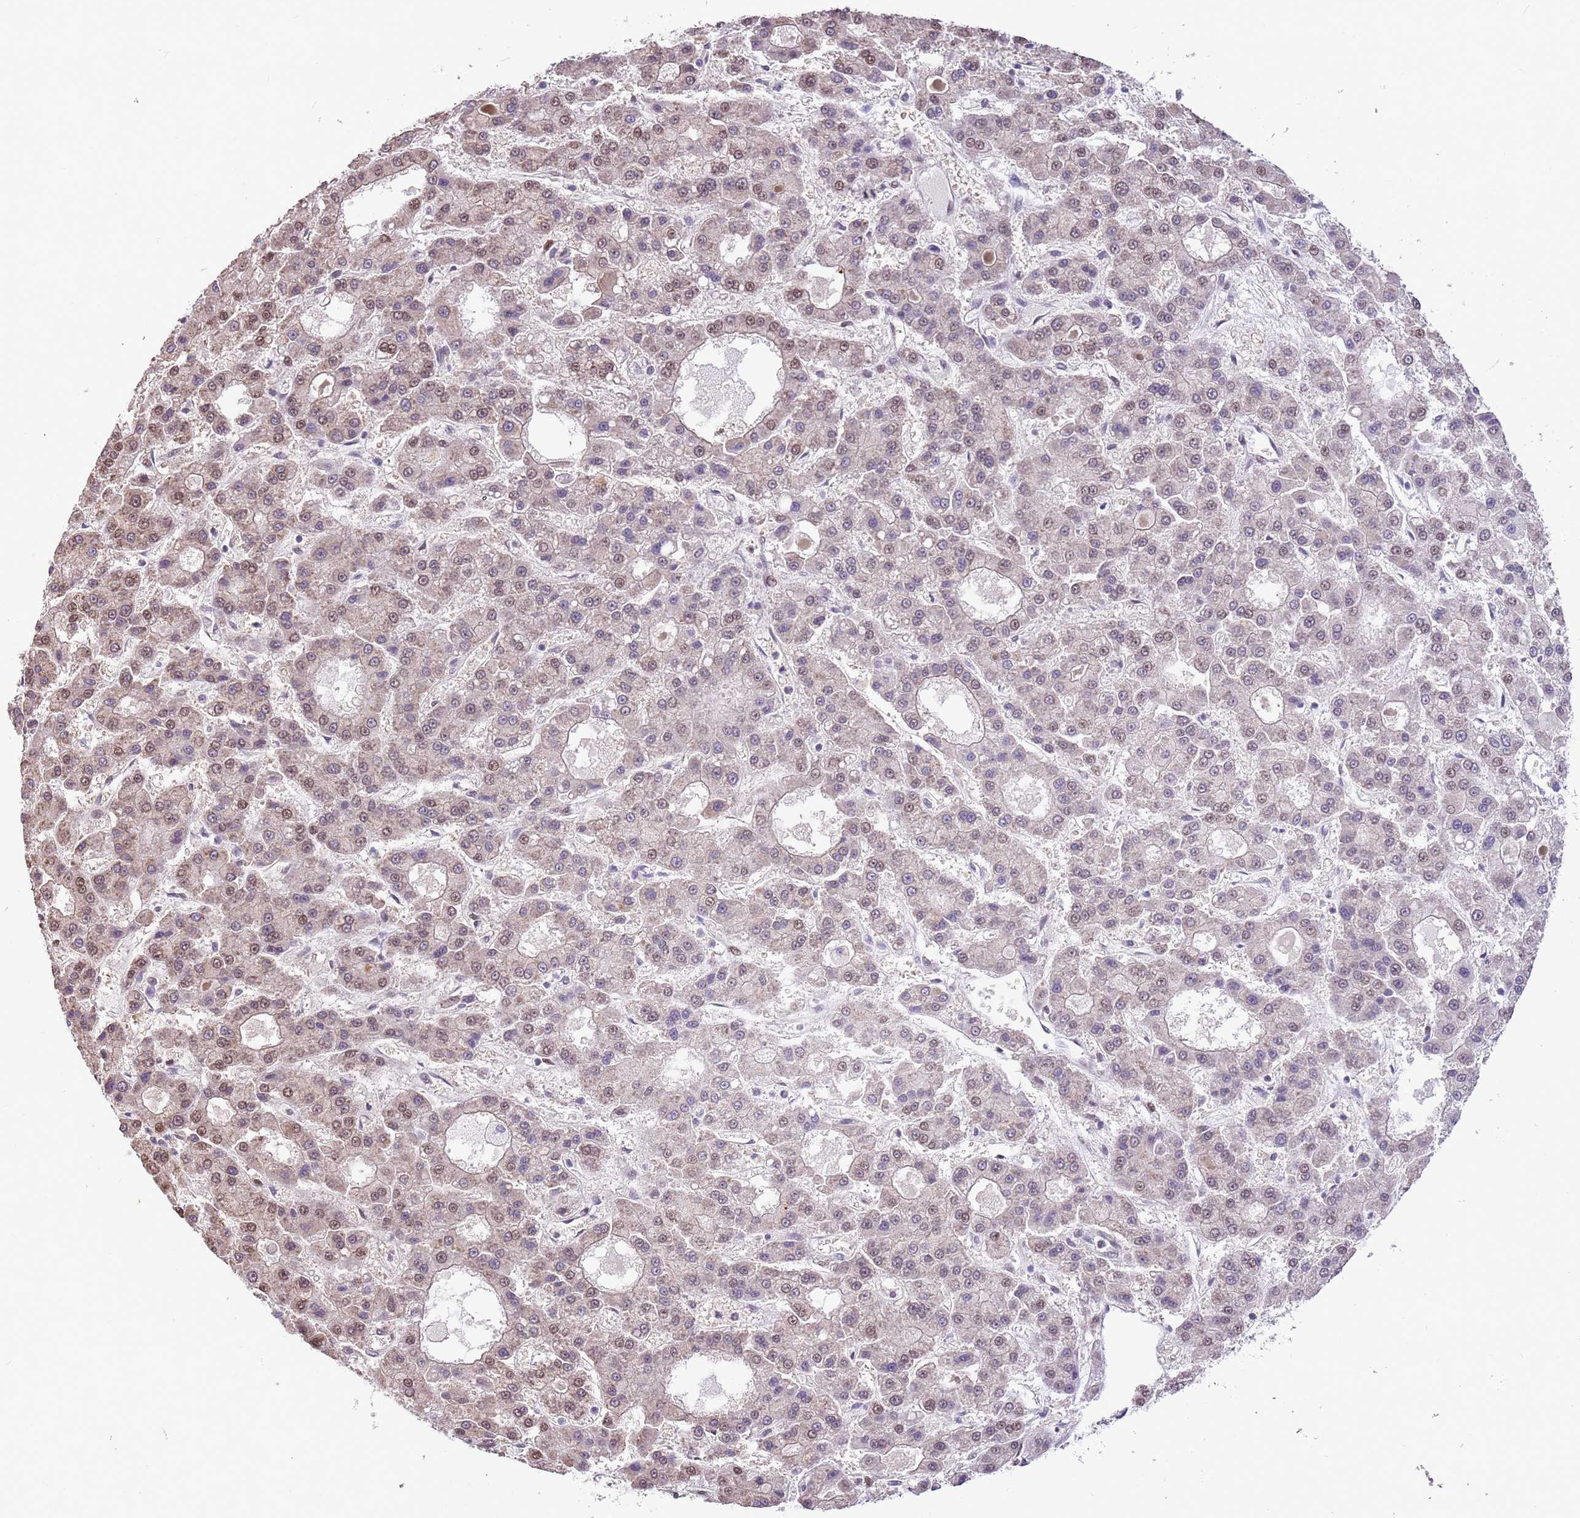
{"staining": {"intensity": "moderate", "quantity": "<25%", "location": "nuclear"}, "tissue": "liver cancer", "cell_type": "Tumor cells", "image_type": "cancer", "snomed": [{"axis": "morphology", "description": "Carcinoma, Hepatocellular, NOS"}, {"axis": "topography", "description": "Liver"}], "caption": "A brown stain highlights moderate nuclear positivity of a protein in liver cancer tumor cells.", "gene": "RFK", "patient": {"sex": "male", "age": 70}}